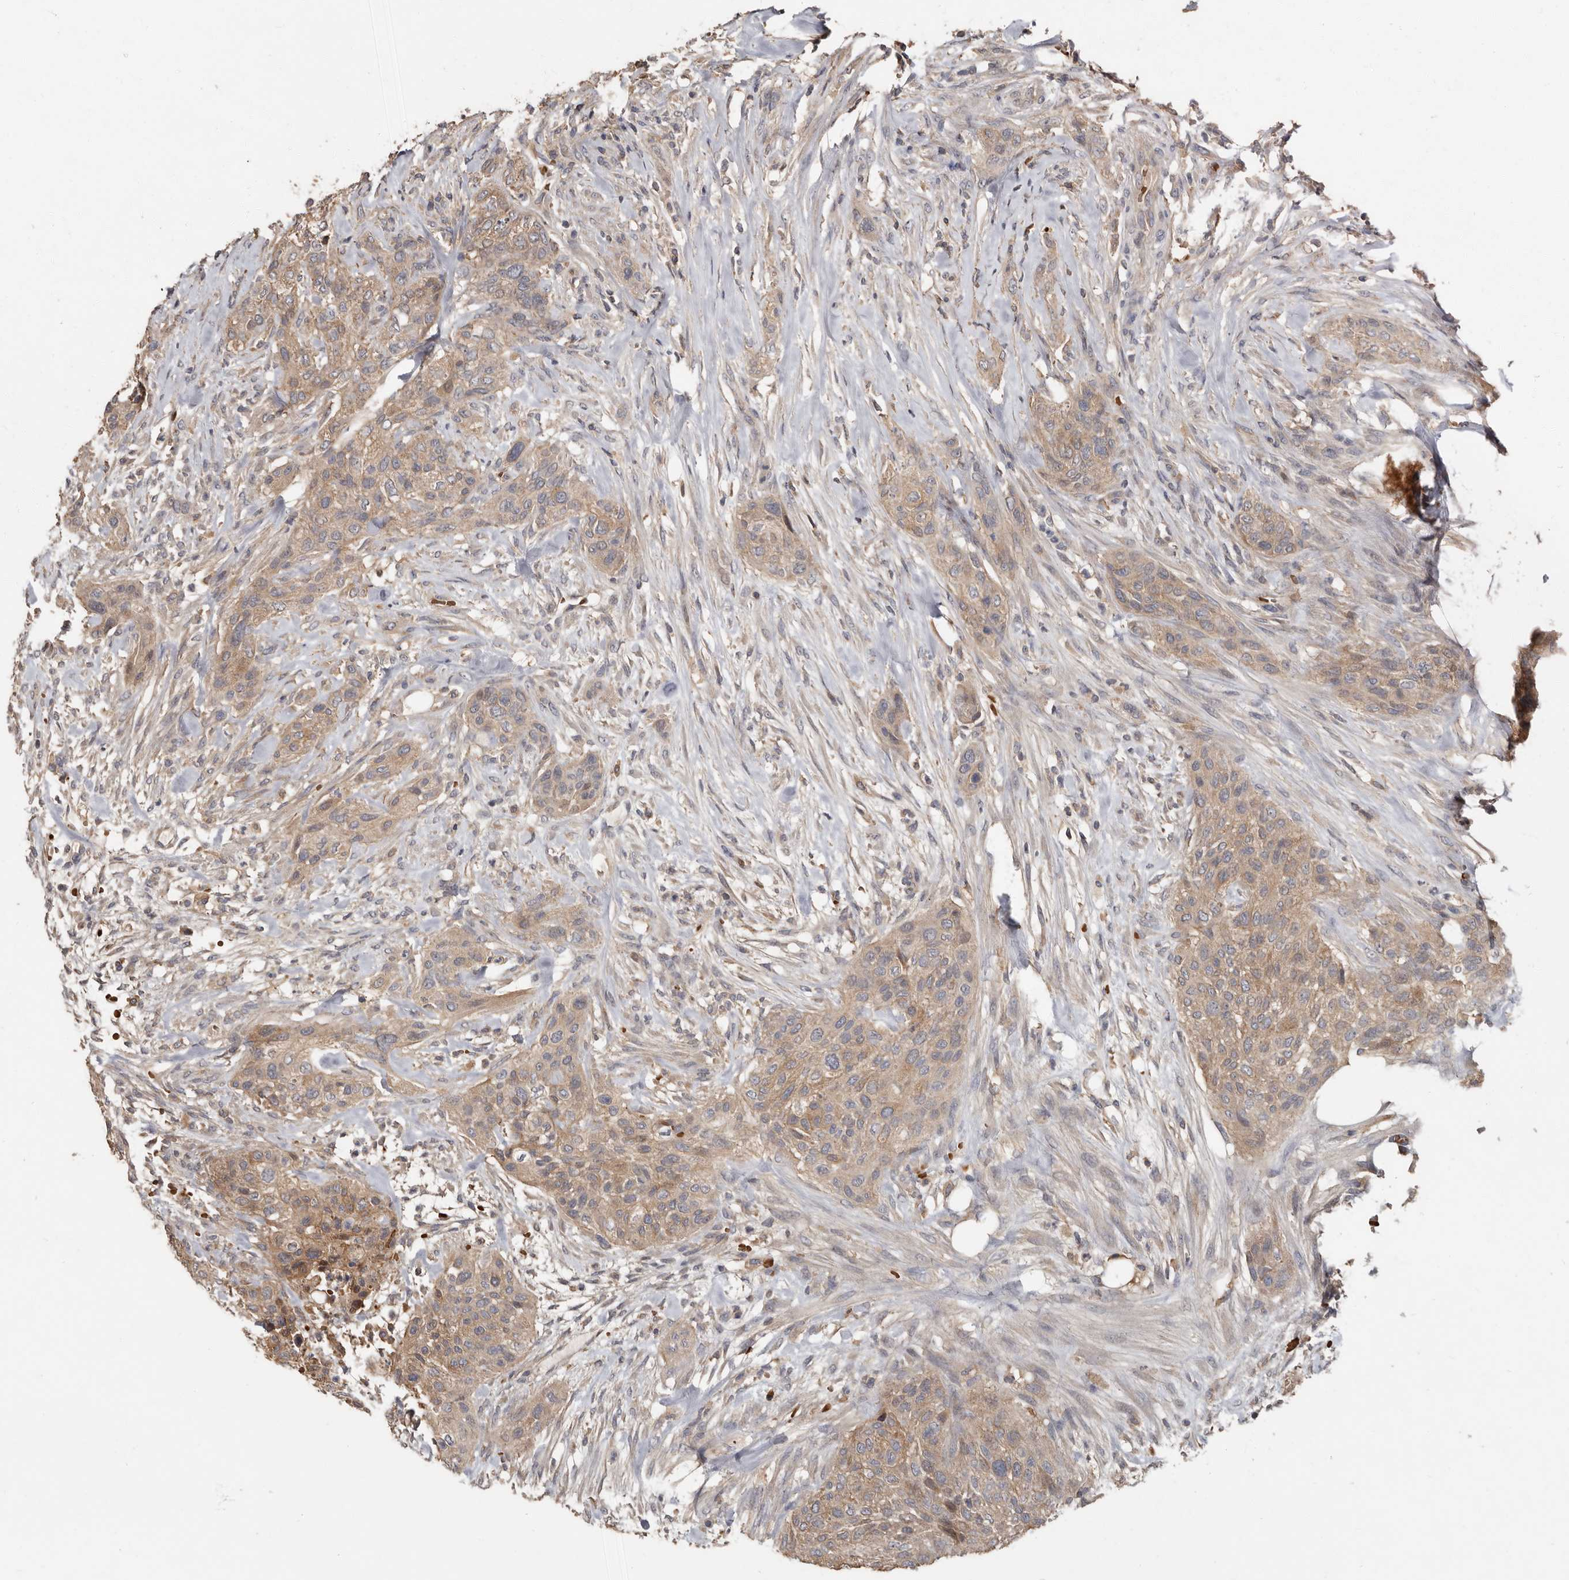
{"staining": {"intensity": "weak", "quantity": ">75%", "location": "cytoplasmic/membranous"}, "tissue": "urothelial cancer", "cell_type": "Tumor cells", "image_type": "cancer", "snomed": [{"axis": "morphology", "description": "Urothelial carcinoma, High grade"}, {"axis": "topography", "description": "Urinary bladder"}], "caption": "Immunohistochemical staining of human high-grade urothelial carcinoma displays weak cytoplasmic/membranous protein positivity in approximately >75% of tumor cells.", "gene": "KIF26B", "patient": {"sex": "male", "age": 35}}